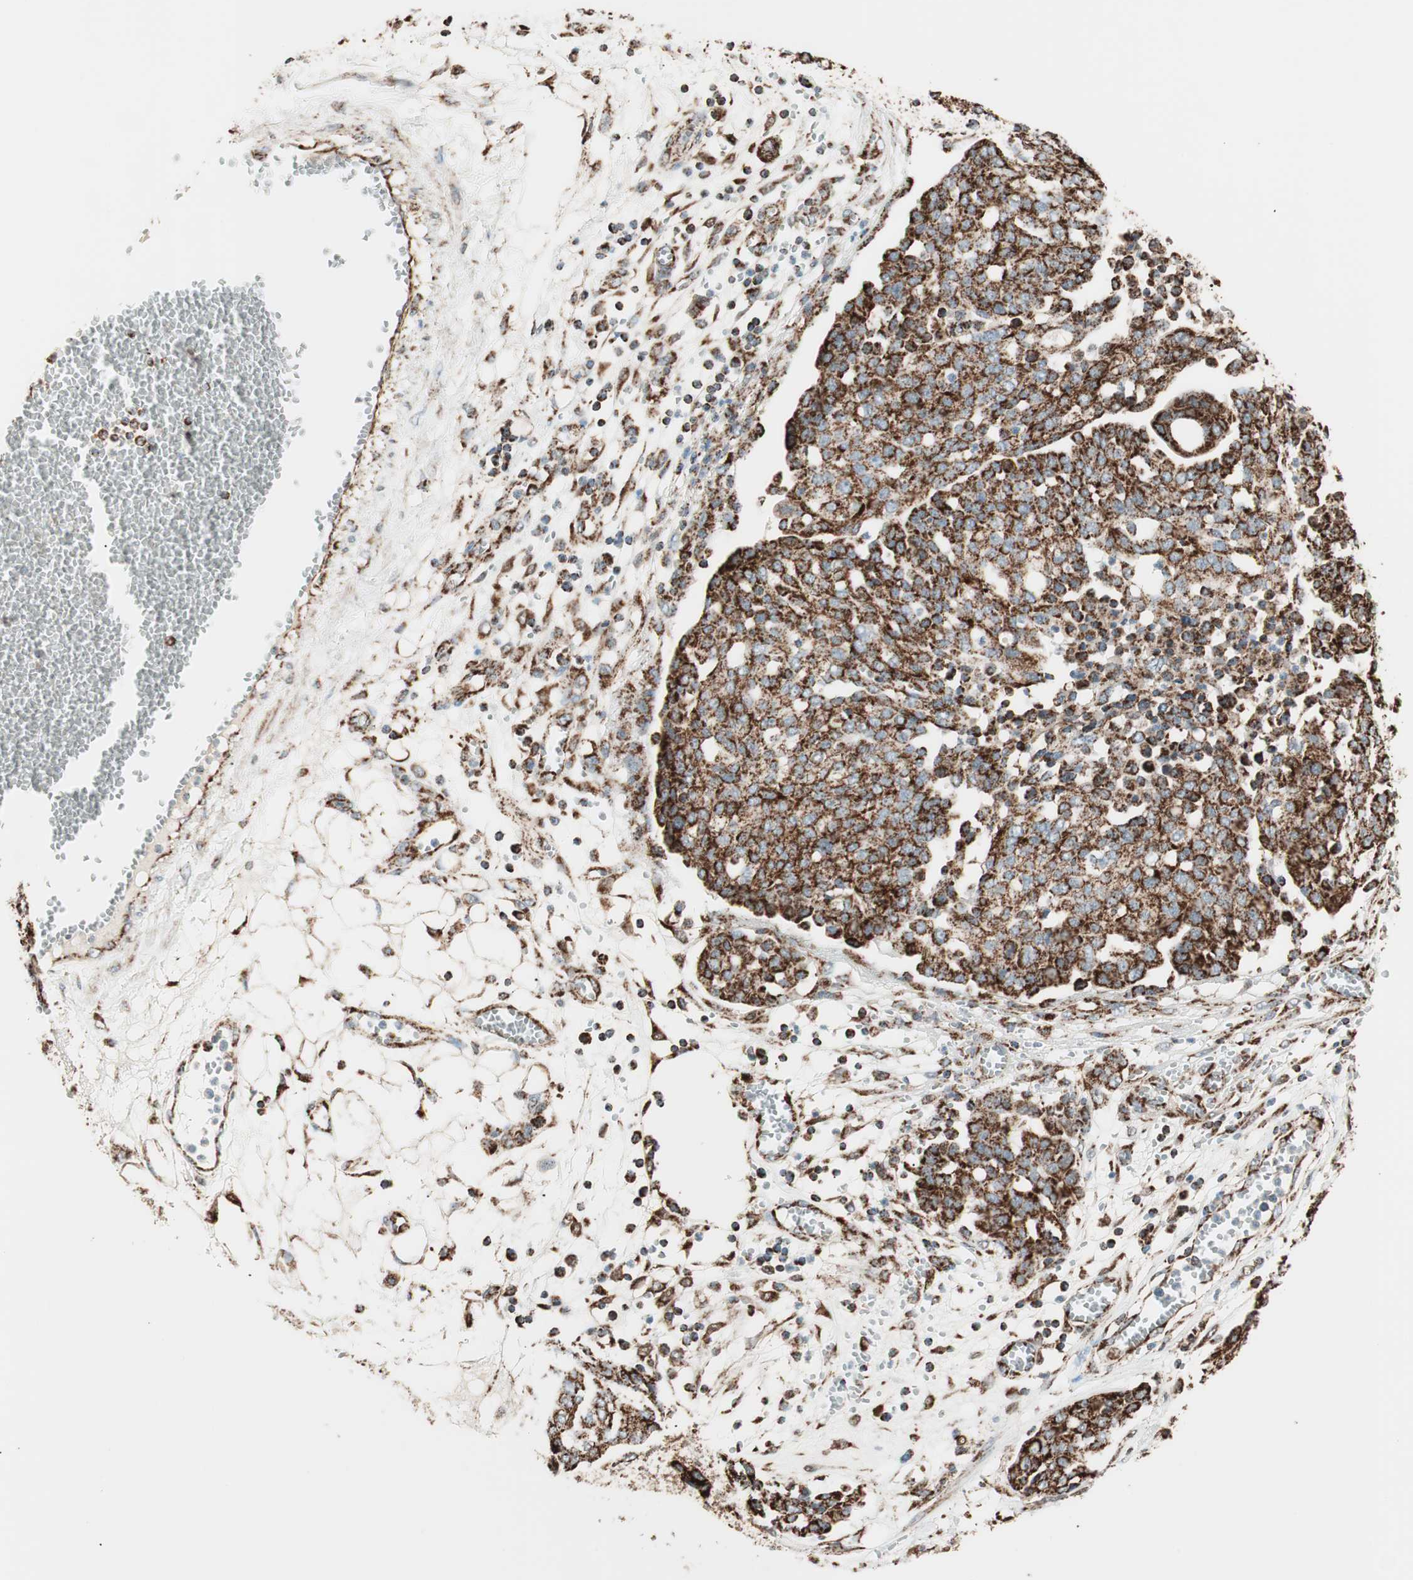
{"staining": {"intensity": "strong", "quantity": ">75%", "location": "cytoplasmic/membranous"}, "tissue": "ovarian cancer", "cell_type": "Tumor cells", "image_type": "cancer", "snomed": [{"axis": "morphology", "description": "Cystadenocarcinoma, serous, NOS"}, {"axis": "topography", "description": "Soft tissue"}, {"axis": "topography", "description": "Ovary"}], "caption": "Approximately >75% of tumor cells in human ovarian cancer reveal strong cytoplasmic/membranous protein staining as visualized by brown immunohistochemical staining.", "gene": "TOMM22", "patient": {"sex": "female", "age": 57}}